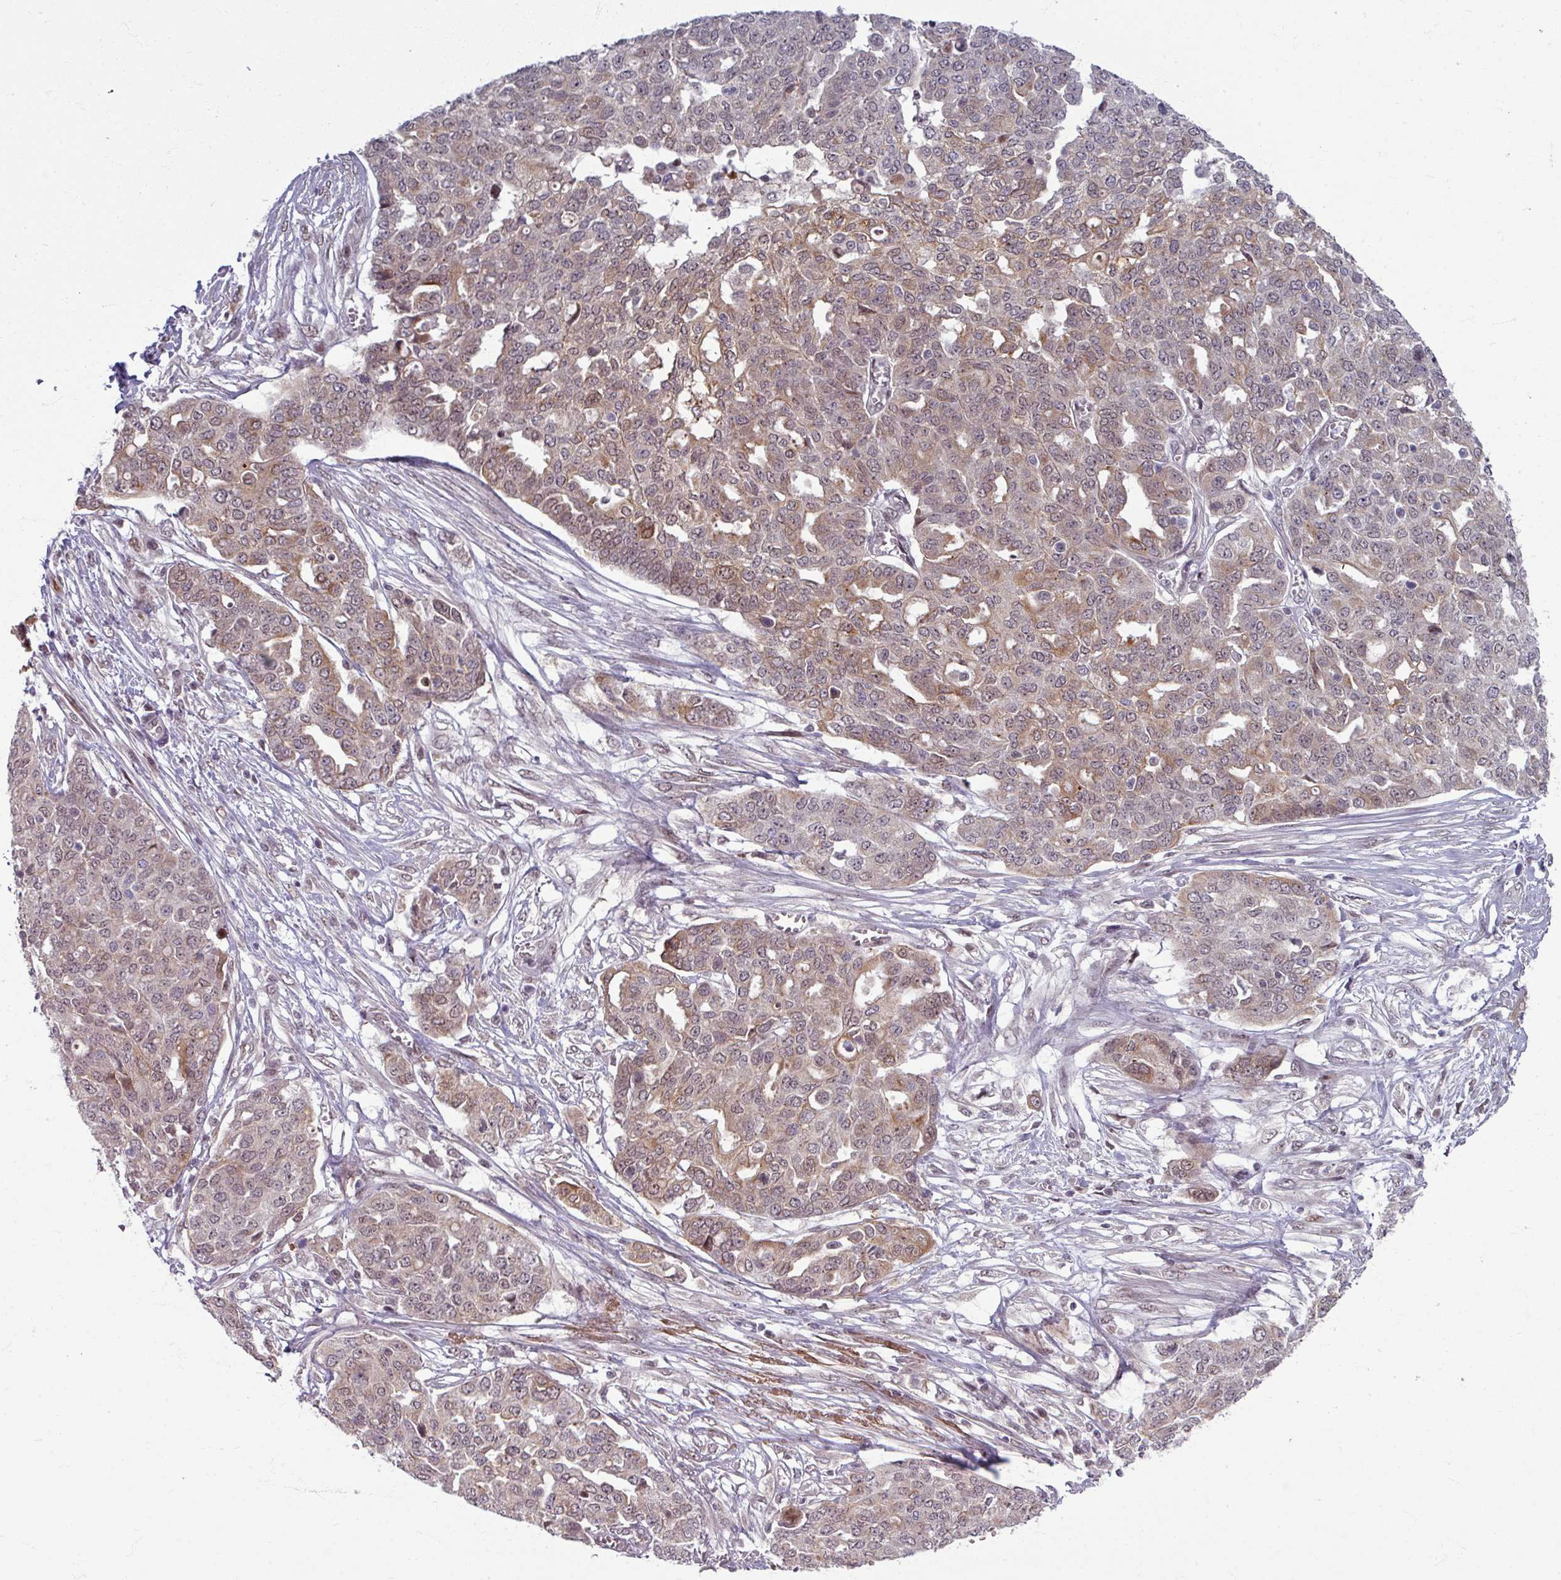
{"staining": {"intensity": "weak", "quantity": "25%-75%", "location": "cytoplasmic/membranous"}, "tissue": "ovarian cancer", "cell_type": "Tumor cells", "image_type": "cancer", "snomed": [{"axis": "morphology", "description": "Cystadenocarcinoma, serous, NOS"}, {"axis": "topography", "description": "Soft tissue"}, {"axis": "topography", "description": "Ovary"}], "caption": "Ovarian serous cystadenocarcinoma stained with immunohistochemistry exhibits weak cytoplasmic/membranous expression in approximately 25%-75% of tumor cells. (IHC, brightfield microscopy, high magnification).", "gene": "KLC3", "patient": {"sex": "female", "age": 57}}